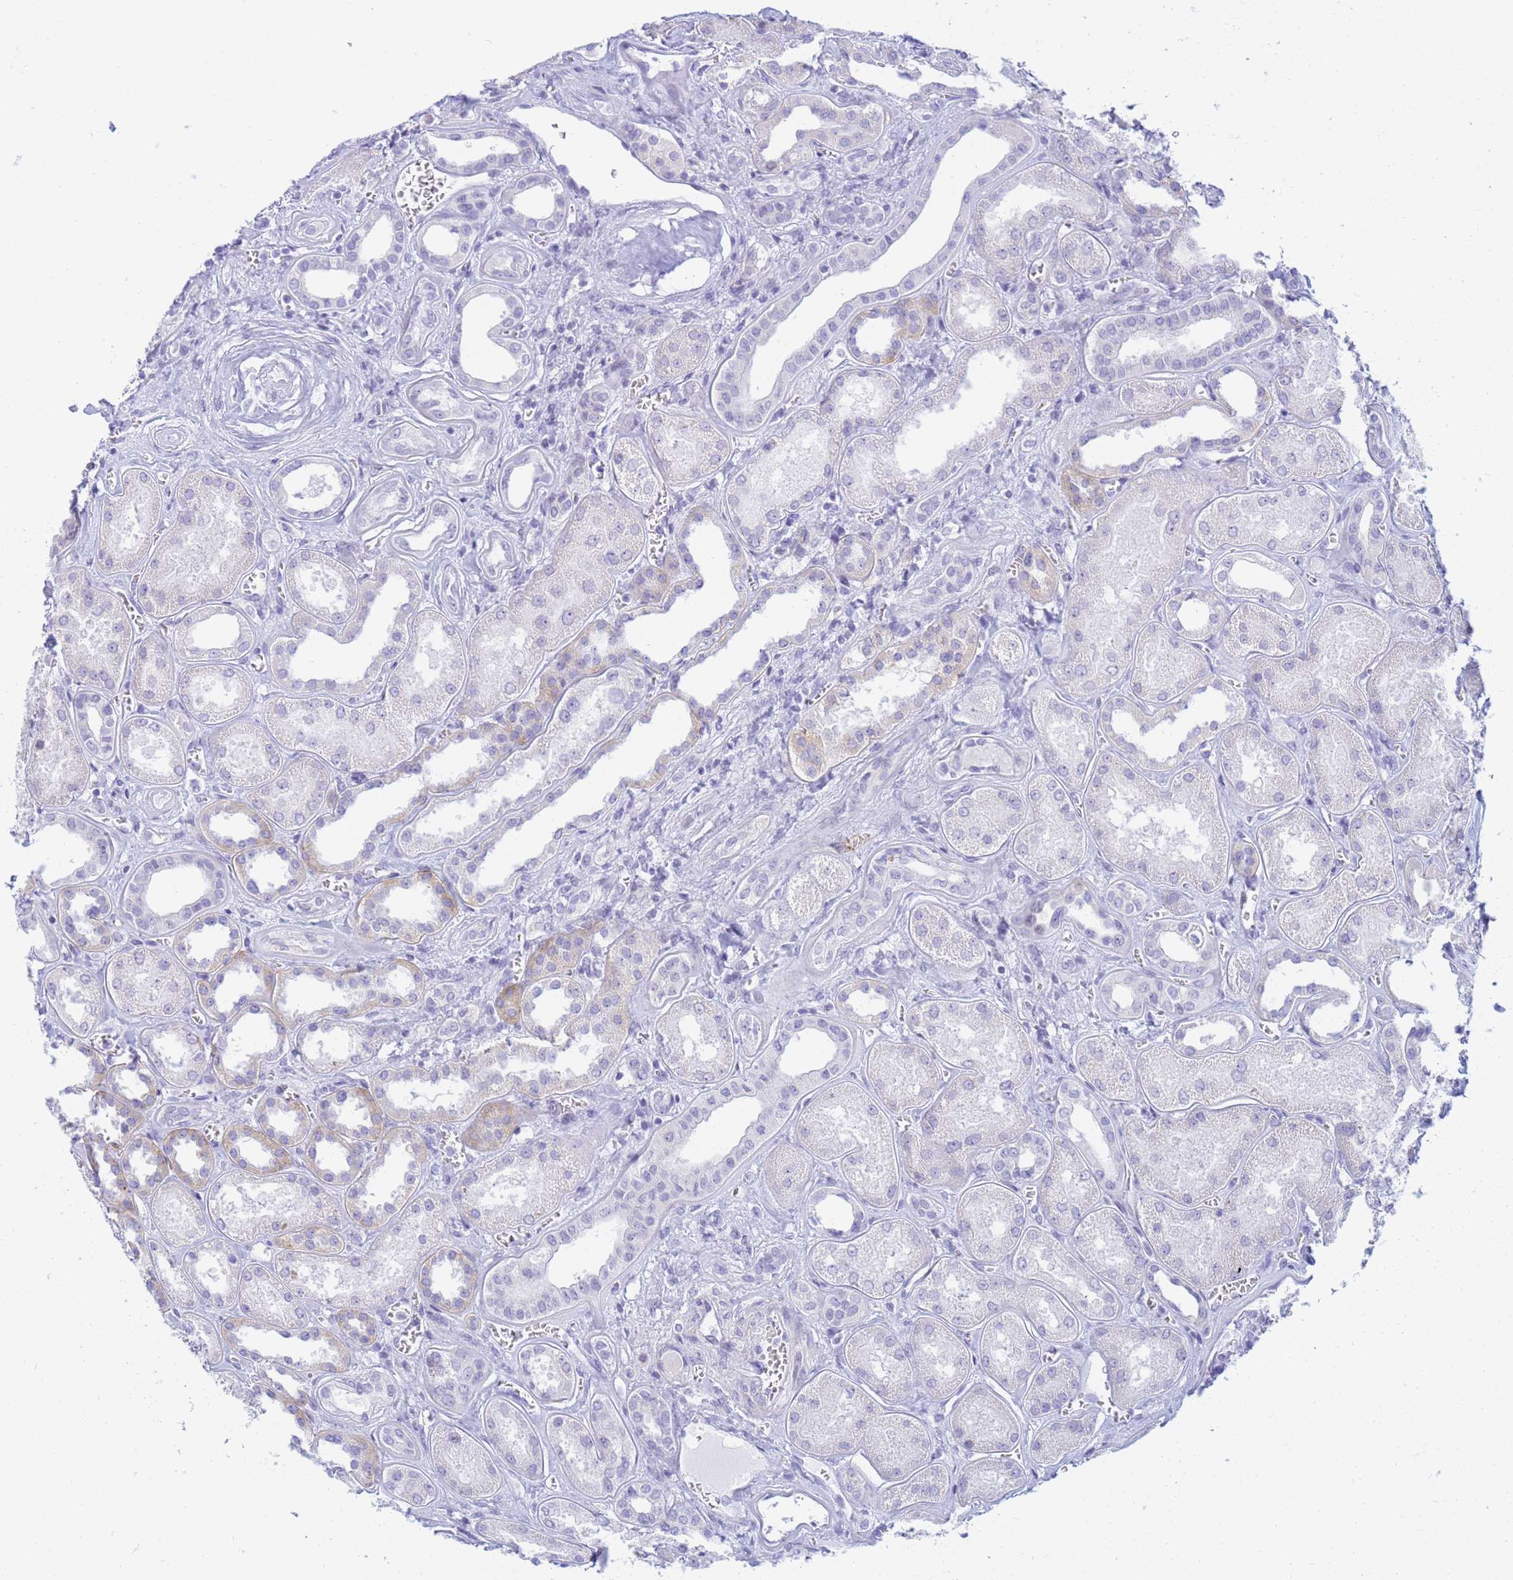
{"staining": {"intensity": "negative", "quantity": "none", "location": "none"}, "tissue": "kidney", "cell_type": "Cells in glomeruli", "image_type": "normal", "snomed": [{"axis": "morphology", "description": "Normal tissue, NOS"}, {"axis": "morphology", "description": "Adenocarcinoma, NOS"}, {"axis": "topography", "description": "Kidney"}], "caption": "Kidney stained for a protein using immunohistochemistry displays no staining cells in glomeruli.", "gene": "SNX20", "patient": {"sex": "female", "age": 68}}